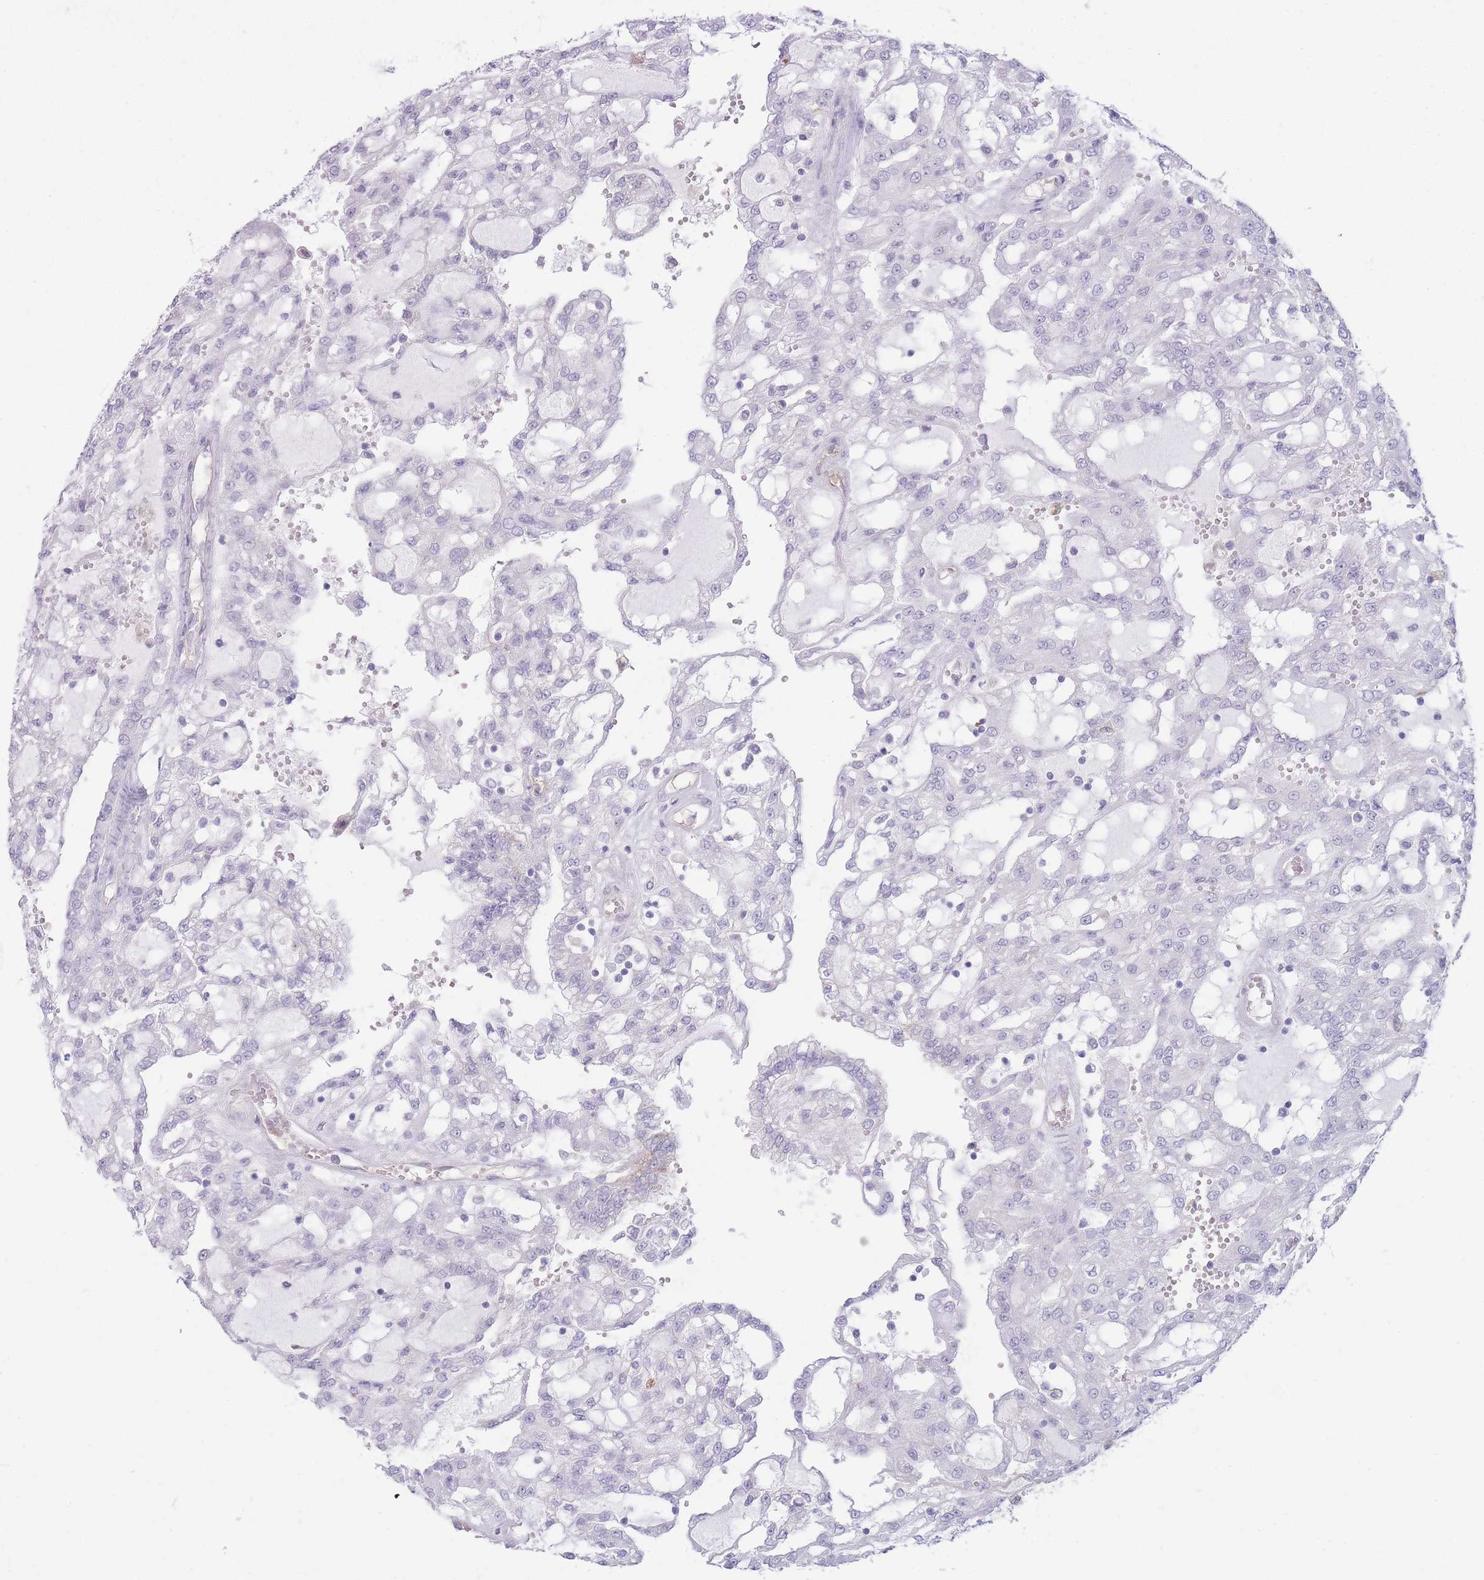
{"staining": {"intensity": "negative", "quantity": "none", "location": "none"}, "tissue": "renal cancer", "cell_type": "Tumor cells", "image_type": "cancer", "snomed": [{"axis": "morphology", "description": "Adenocarcinoma, NOS"}, {"axis": "topography", "description": "Kidney"}], "caption": "Immunohistochemical staining of renal adenocarcinoma displays no significant positivity in tumor cells.", "gene": "UTP14A", "patient": {"sex": "male", "age": 63}}